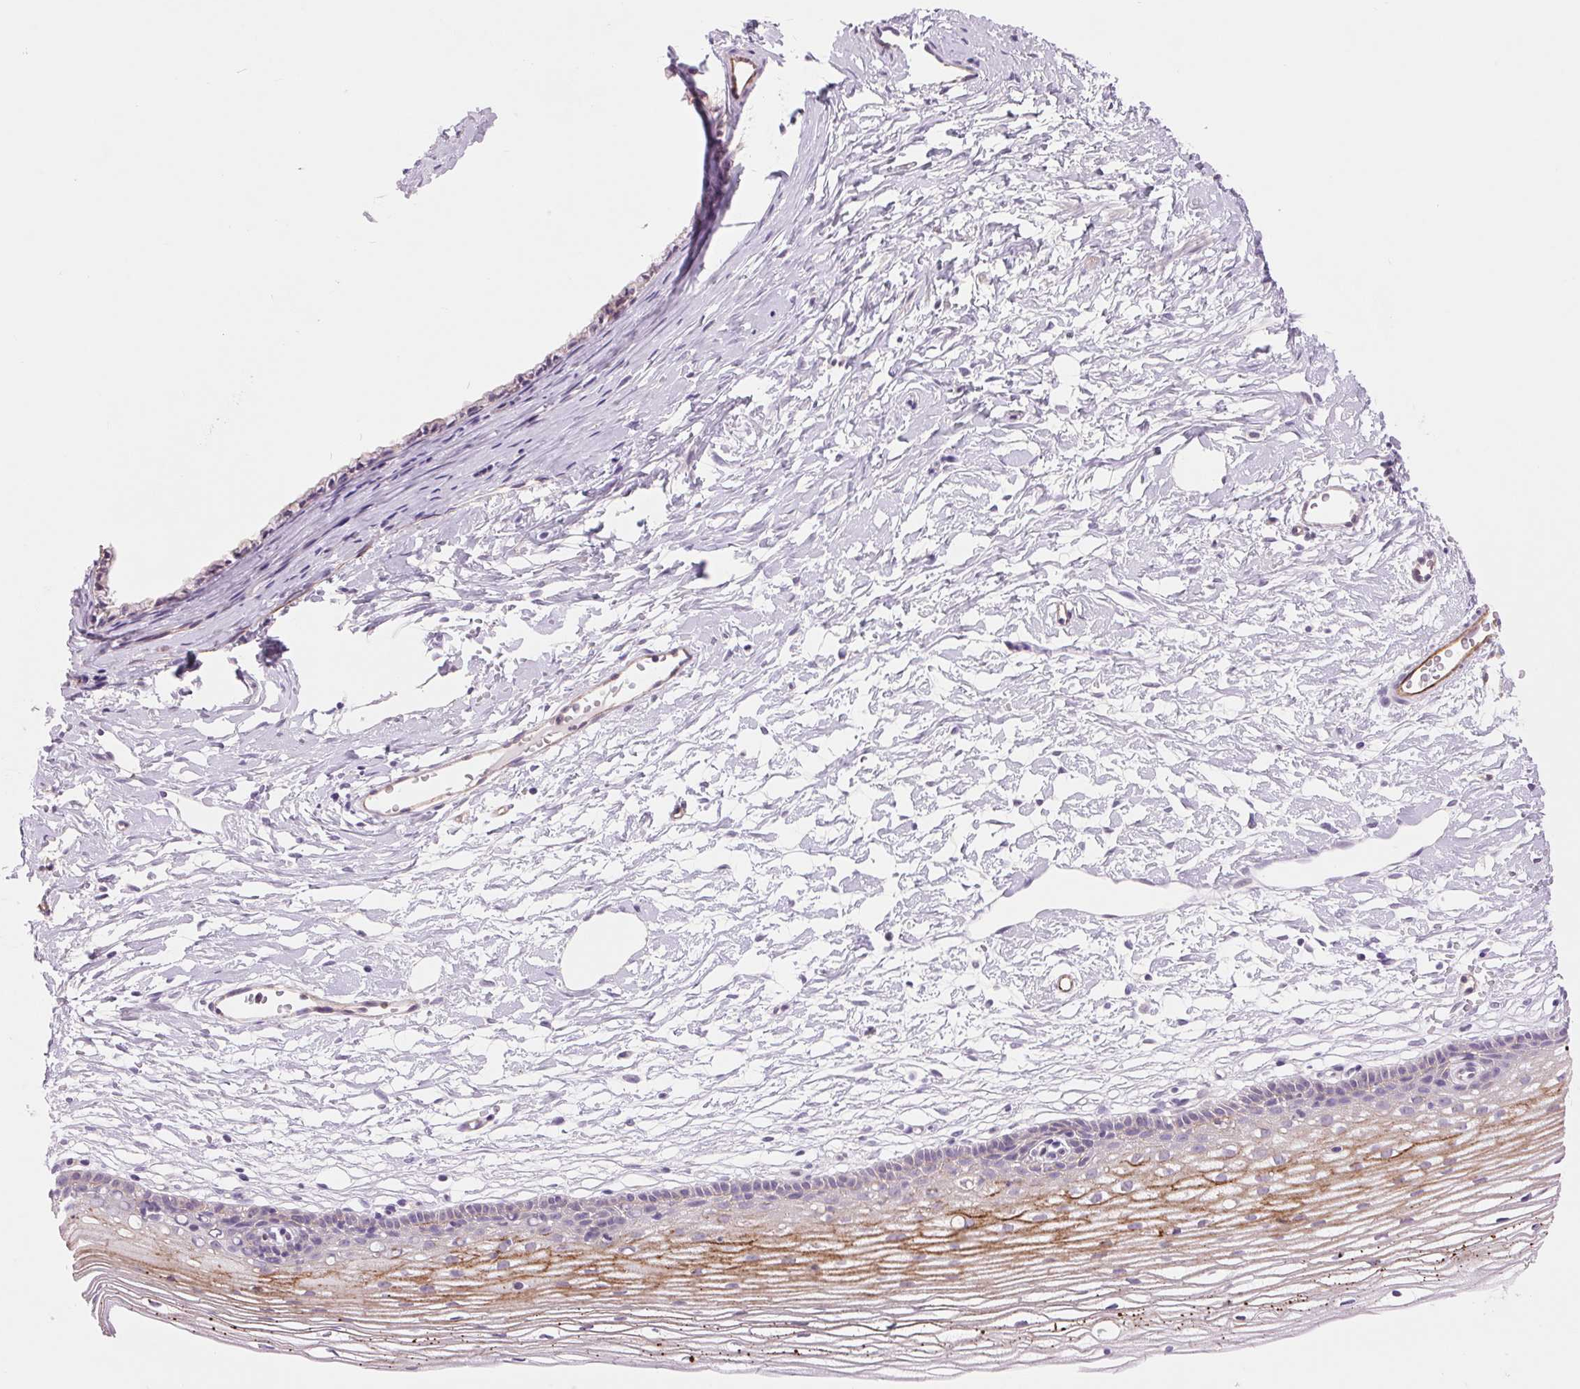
{"staining": {"intensity": "weak", "quantity": "<25%", "location": "cytoplasmic/membranous"}, "tissue": "cervix", "cell_type": "Glandular cells", "image_type": "normal", "snomed": [{"axis": "morphology", "description": "Normal tissue, NOS"}, {"axis": "topography", "description": "Cervix"}], "caption": "Cervix stained for a protein using immunohistochemistry demonstrates no expression glandular cells.", "gene": "DIXDC1", "patient": {"sex": "female", "age": 40}}